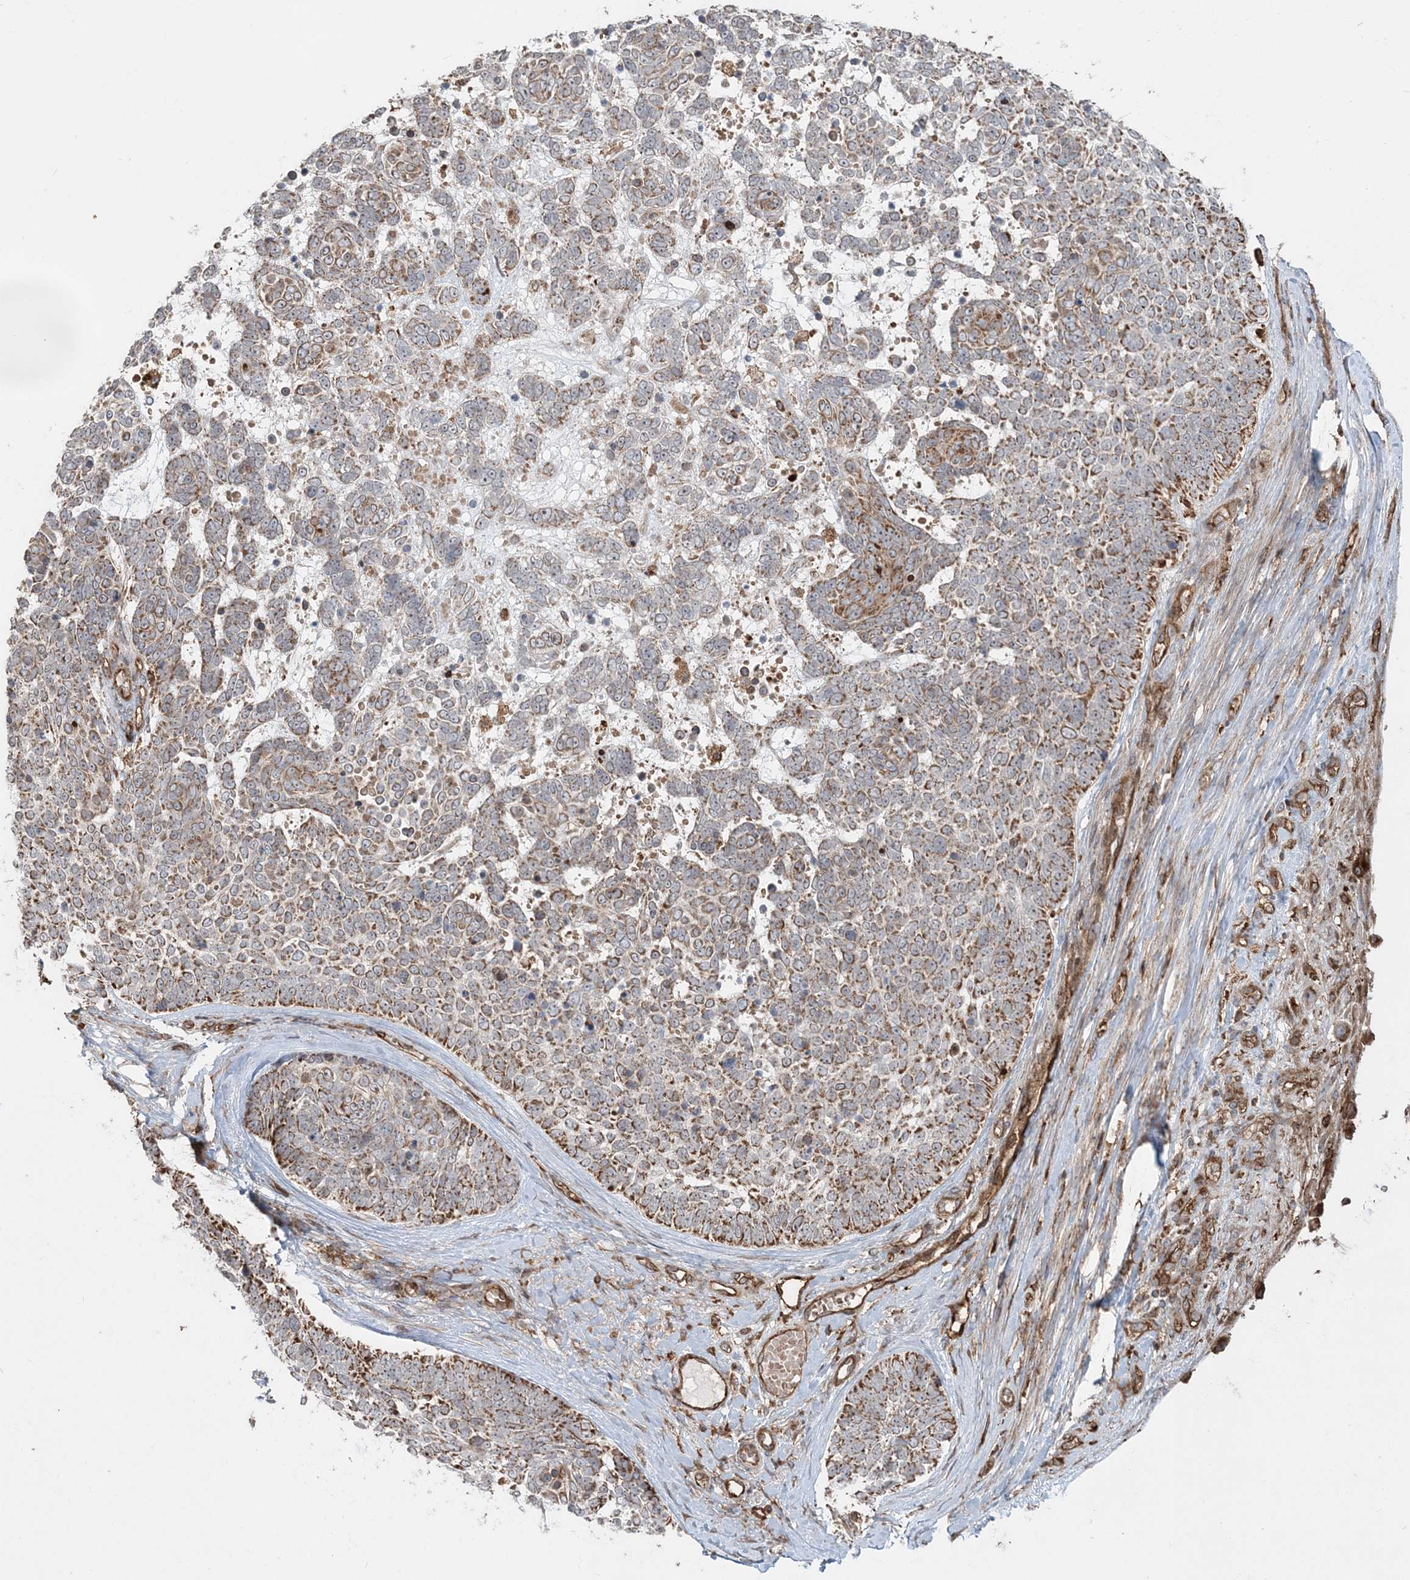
{"staining": {"intensity": "strong", "quantity": "25%-75%", "location": "cytoplasmic/membranous"}, "tissue": "skin cancer", "cell_type": "Tumor cells", "image_type": "cancer", "snomed": [{"axis": "morphology", "description": "Basal cell carcinoma"}, {"axis": "topography", "description": "Skin"}], "caption": "Human skin cancer stained for a protein (brown) exhibits strong cytoplasmic/membranous positive expression in about 25%-75% of tumor cells.", "gene": "LRPPRC", "patient": {"sex": "female", "age": 81}}